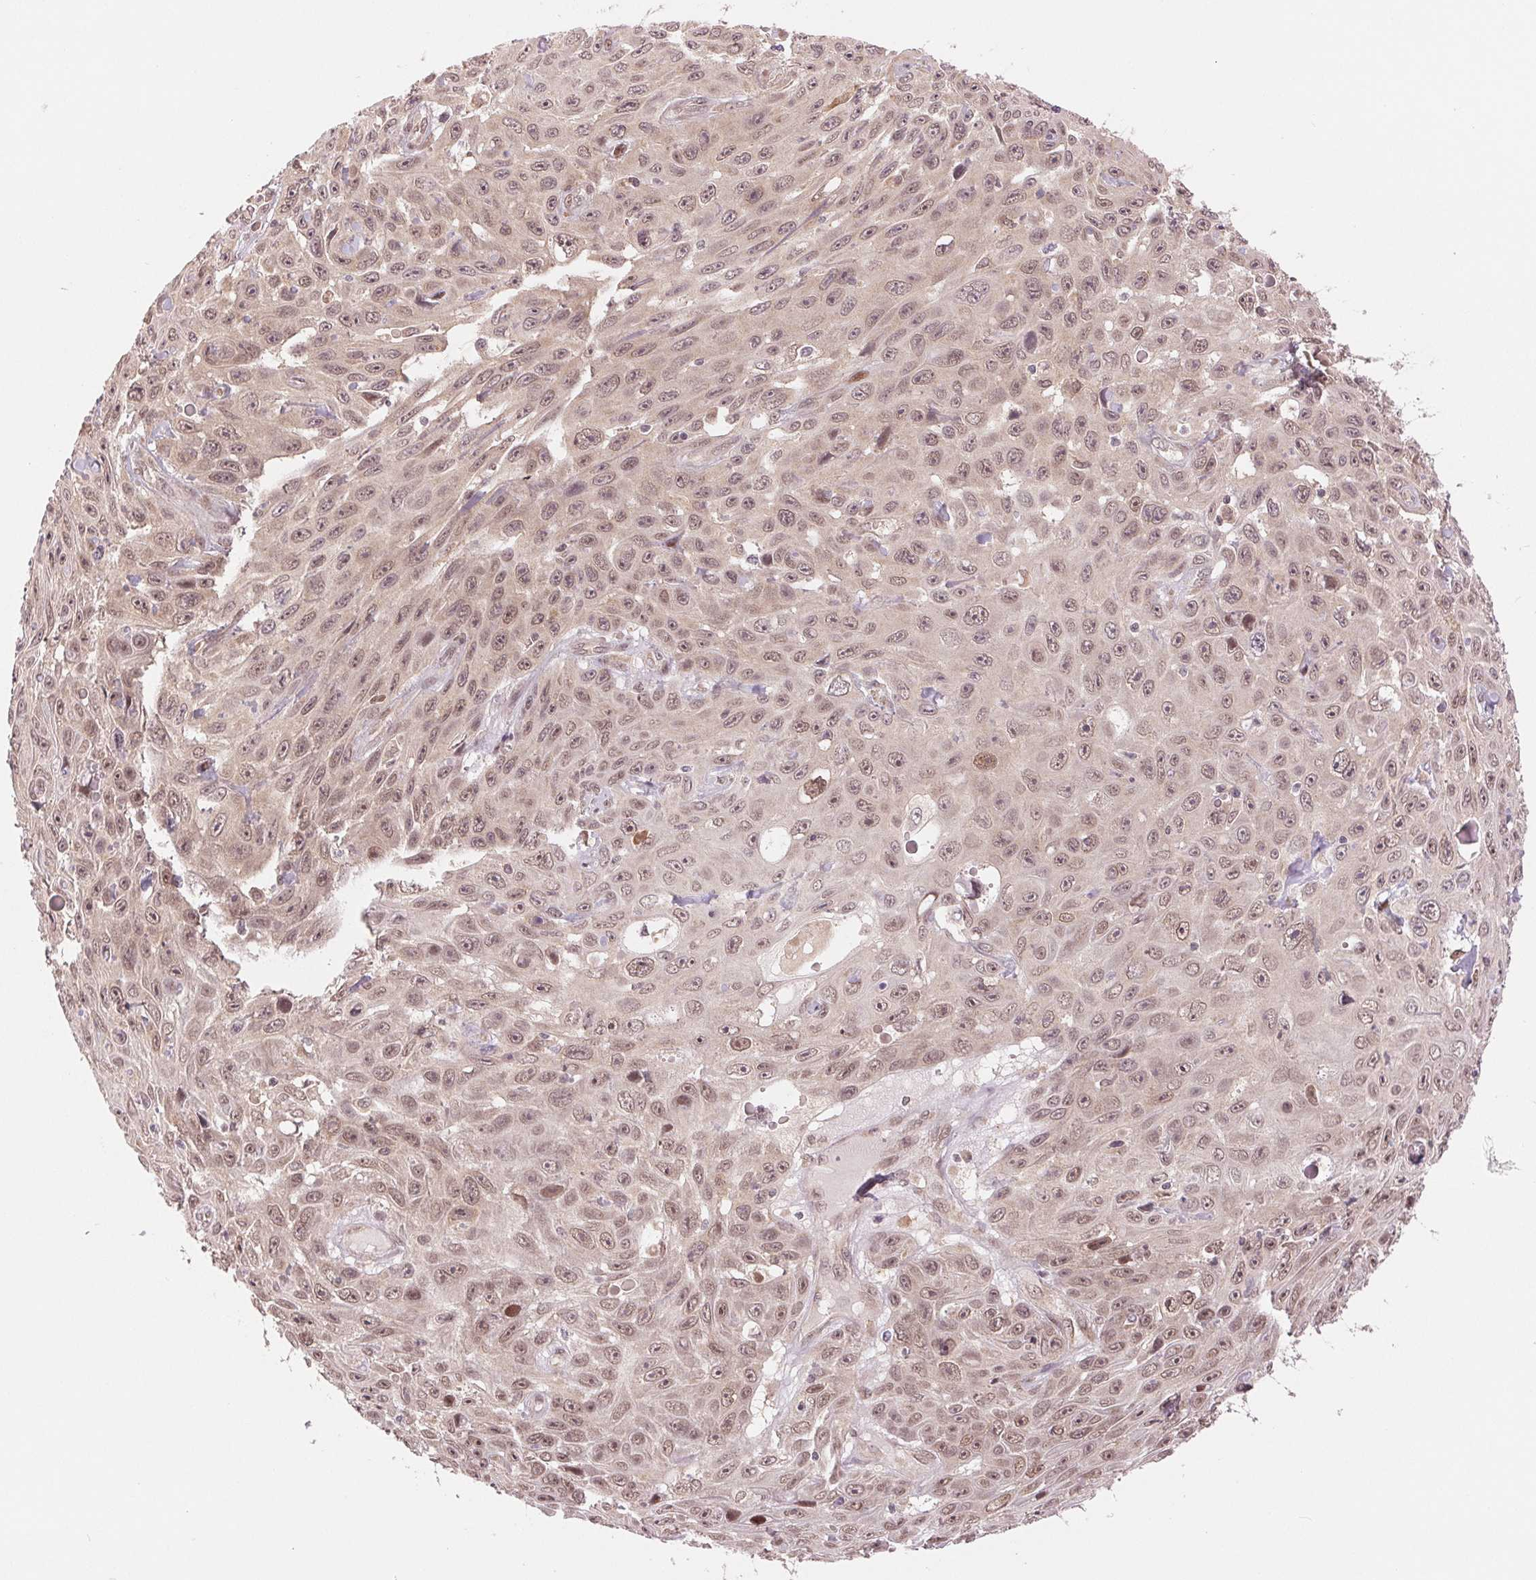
{"staining": {"intensity": "moderate", "quantity": ">75%", "location": "nuclear"}, "tissue": "skin cancer", "cell_type": "Tumor cells", "image_type": "cancer", "snomed": [{"axis": "morphology", "description": "Squamous cell carcinoma, NOS"}, {"axis": "topography", "description": "Skin"}], "caption": "Protein expression analysis of squamous cell carcinoma (skin) demonstrates moderate nuclear positivity in about >75% of tumor cells.", "gene": "ERI3", "patient": {"sex": "male", "age": 82}}